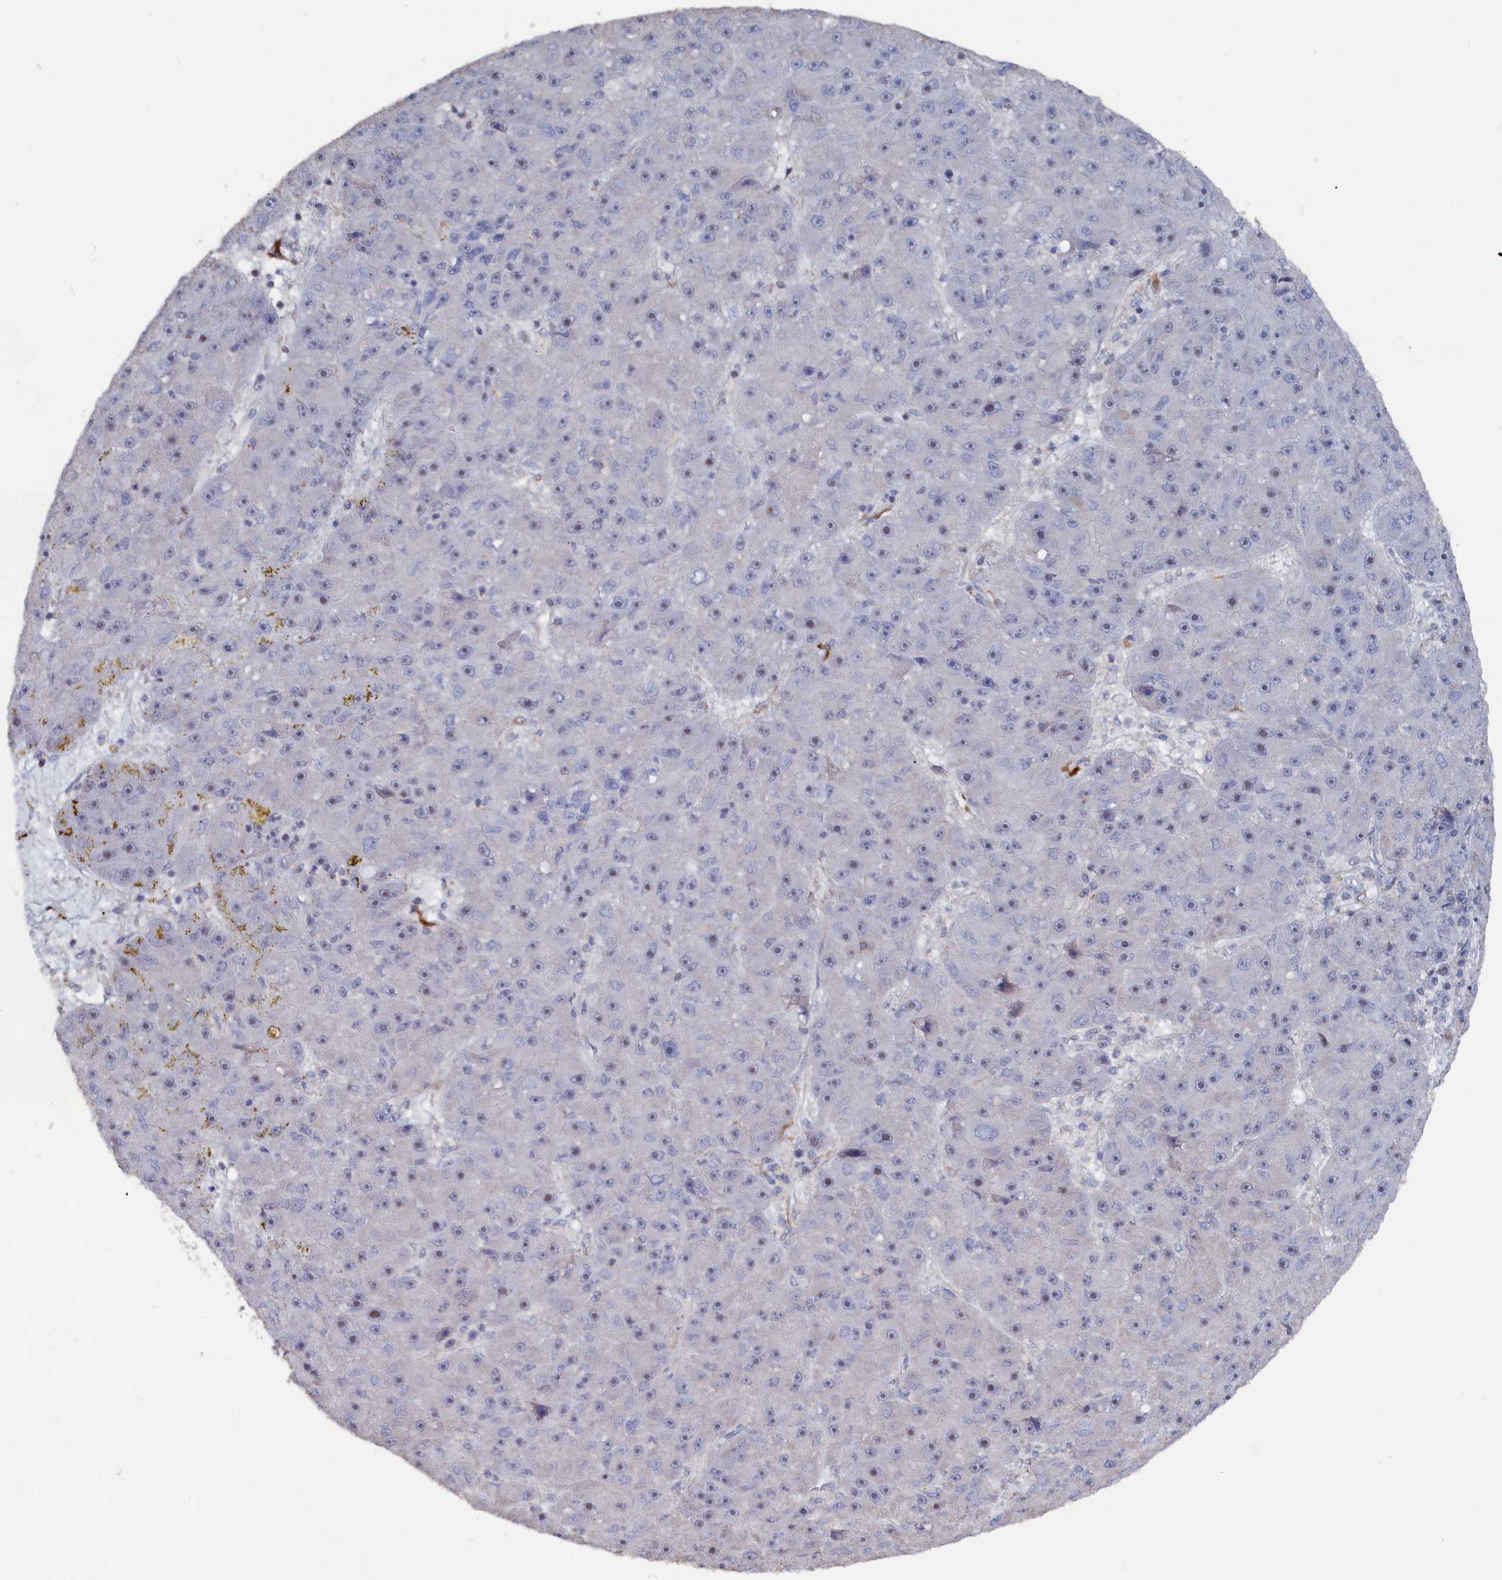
{"staining": {"intensity": "negative", "quantity": "none", "location": "none"}, "tissue": "liver cancer", "cell_type": "Tumor cells", "image_type": "cancer", "snomed": [{"axis": "morphology", "description": "Carcinoma, Hepatocellular, NOS"}, {"axis": "topography", "description": "Liver"}], "caption": "DAB immunohistochemical staining of liver hepatocellular carcinoma displays no significant positivity in tumor cells. The staining is performed using DAB (3,3'-diaminobenzidine) brown chromogen with nuclei counter-stained in using hematoxylin.", "gene": "SEMG2", "patient": {"sex": "male", "age": 67}}